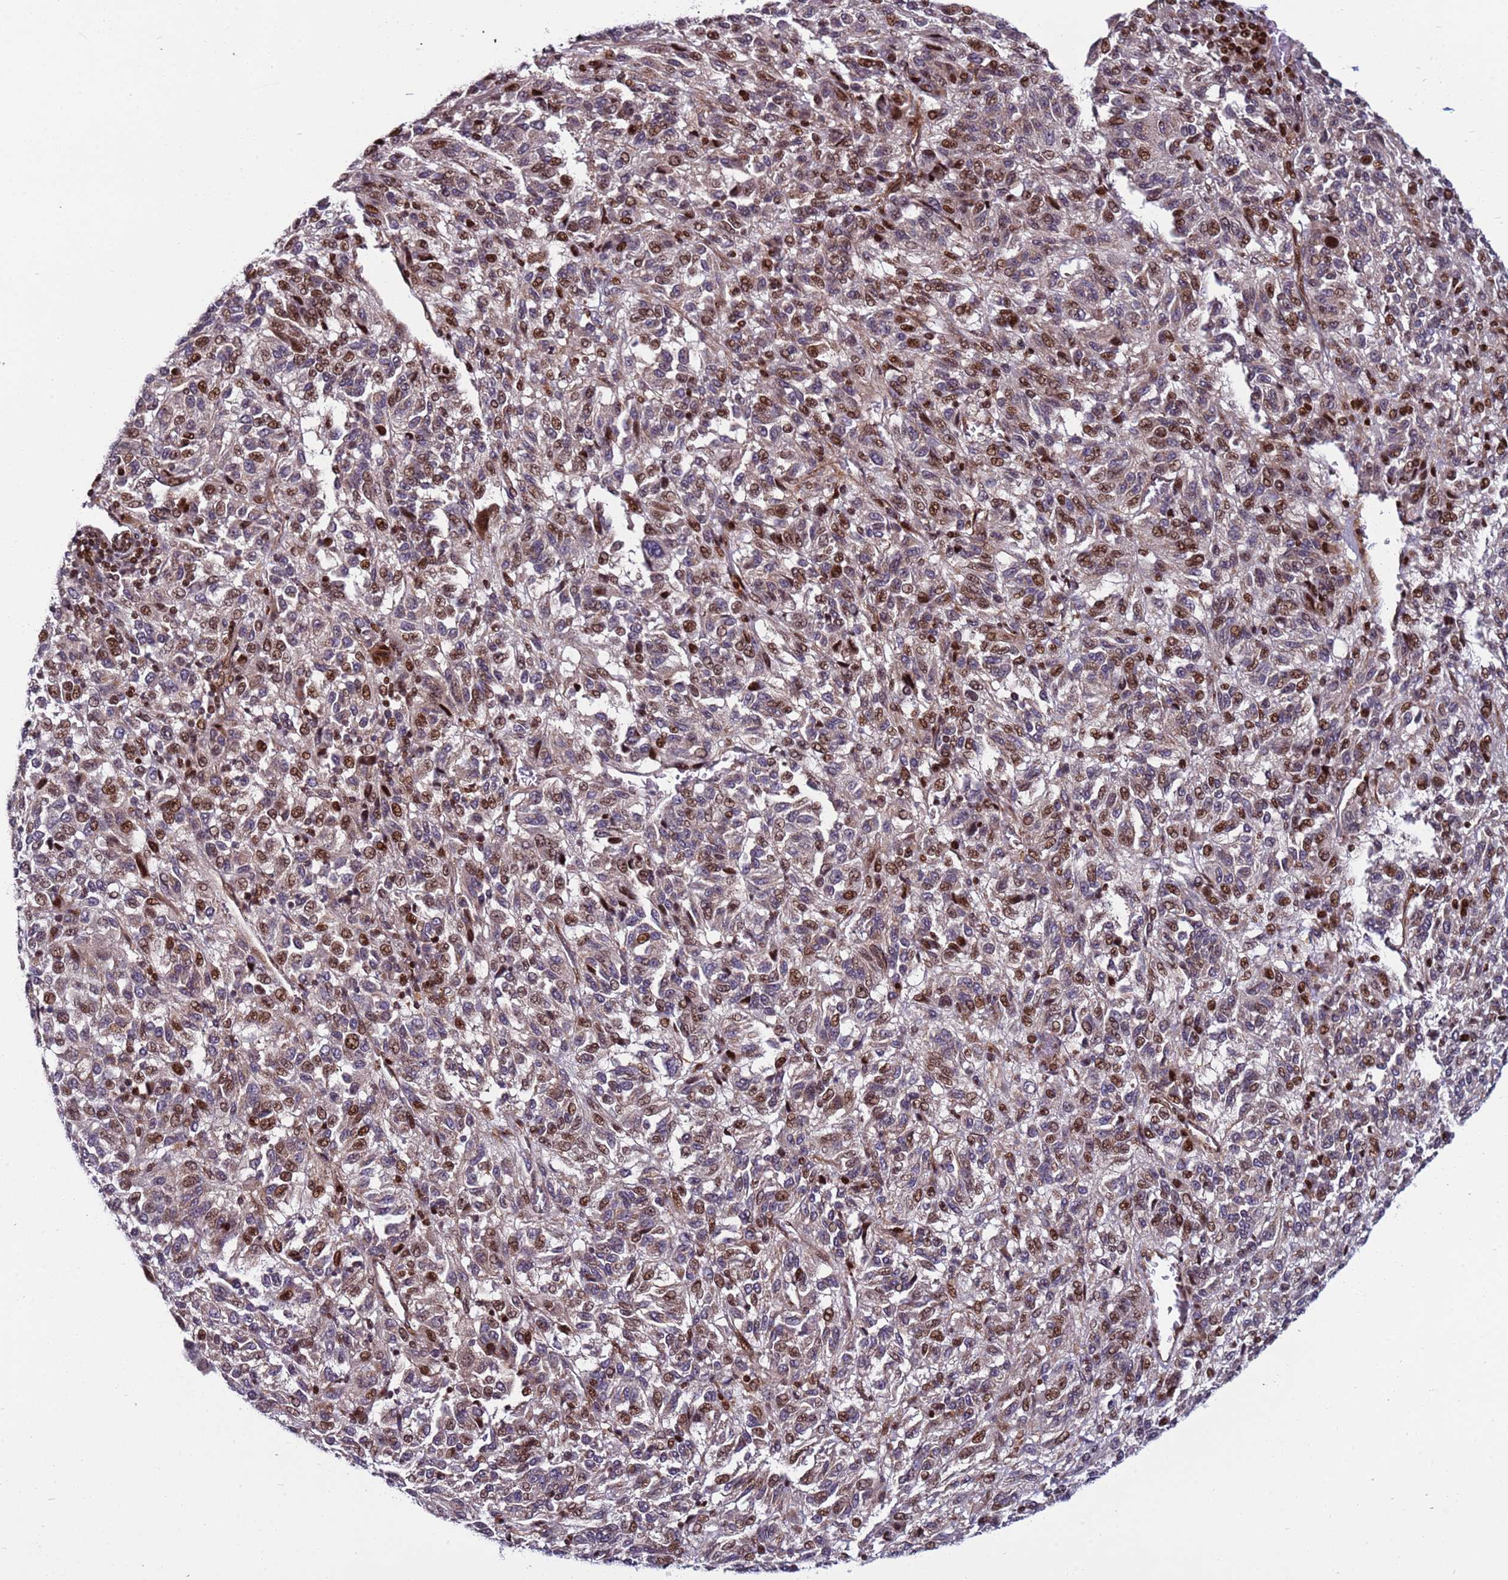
{"staining": {"intensity": "moderate", "quantity": "25%-75%", "location": "nuclear"}, "tissue": "melanoma", "cell_type": "Tumor cells", "image_type": "cancer", "snomed": [{"axis": "morphology", "description": "Malignant melanoma, Metastatic site"}, {"axis": "topography", "description": "Lung"}], "caption": "About 25%-75% of tumor cells in human melanoma exhibit moderate nuclear protein positivity as visualized by brown immunohistochemical staining.", "gene": "WBP11", "patient": {"sex": "male", "age": 64}}